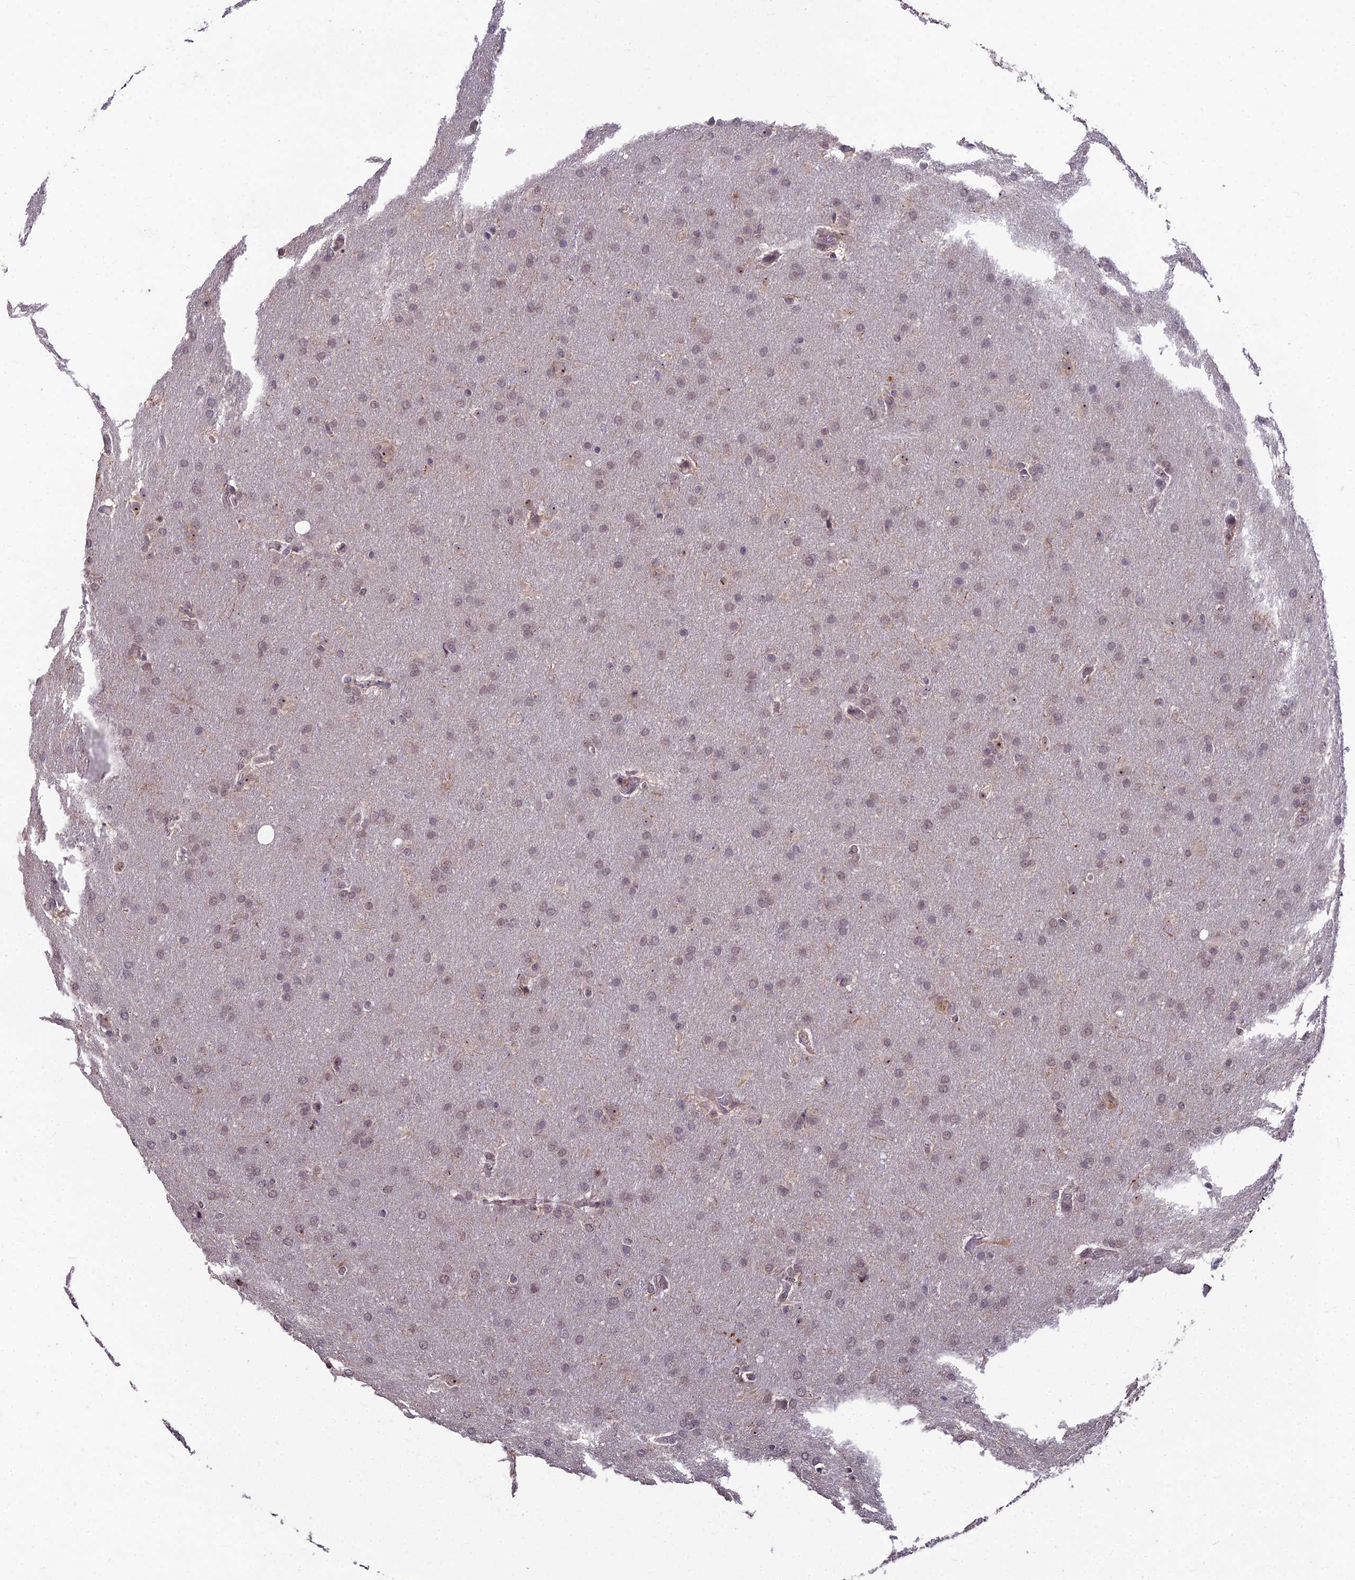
{"staining": {"intensity": "weak", "quantity": "25%-75%", "location": "nuclear"}, "tissue": "glioma", "cell_type": "Tumor cells", "image_type": "cancer", "snomed": [{"axis": "morphology", "description": "Glioma, malignant, Low grade"}, {"axis": "topography", "description": "Brain"}], "caption": "Immunohistochemical staining of glioma shows weak nuclear protein staining in about 25%-75% of tumor cells. (brown staining indicates protein expression, while blue staining denotes nuclei).", "gene": "ZNF333", "patient": {"sex": "female", "age": 32}}